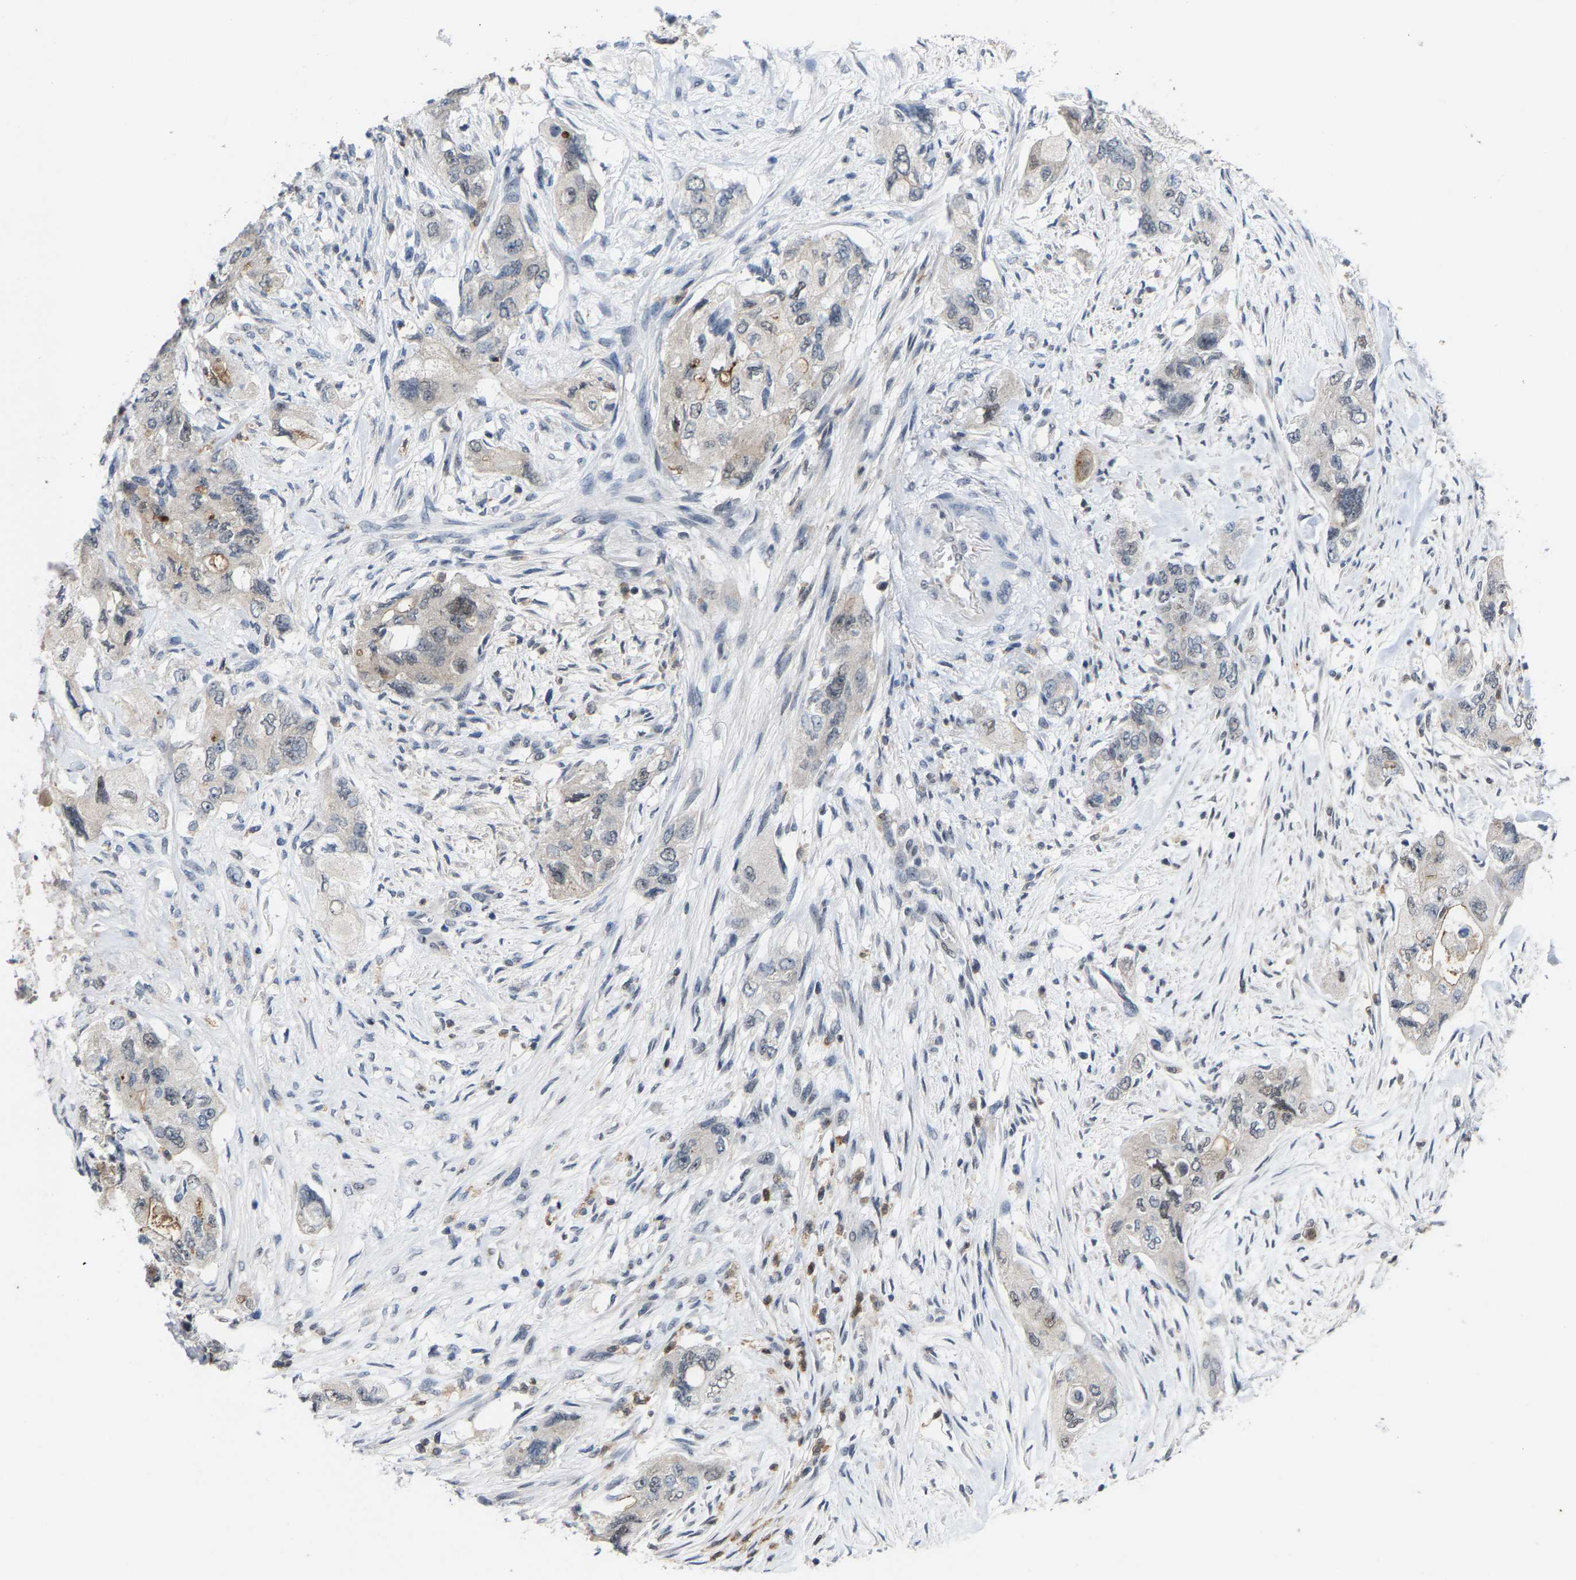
{"staining": {"intensity": "weak", "quantity": "<25%", "location": "cytoplasmic/membranous,nuclear"}, "tissue": "pancreatic cancer", "cell_type": "Tumor cells", "image_type": "cancer", "snomed": [{"axis": "morphology", "description": "Adenocarcinoma, NOS"}, {"axis": "topography", "description": "Pancreas"}], "caption": "Image shows no protein positivity in tumor cells of pancreatic adenocarcinoma tissue.", "gene": "FGD3", "patient": {"sex": "female", "age": 73}}